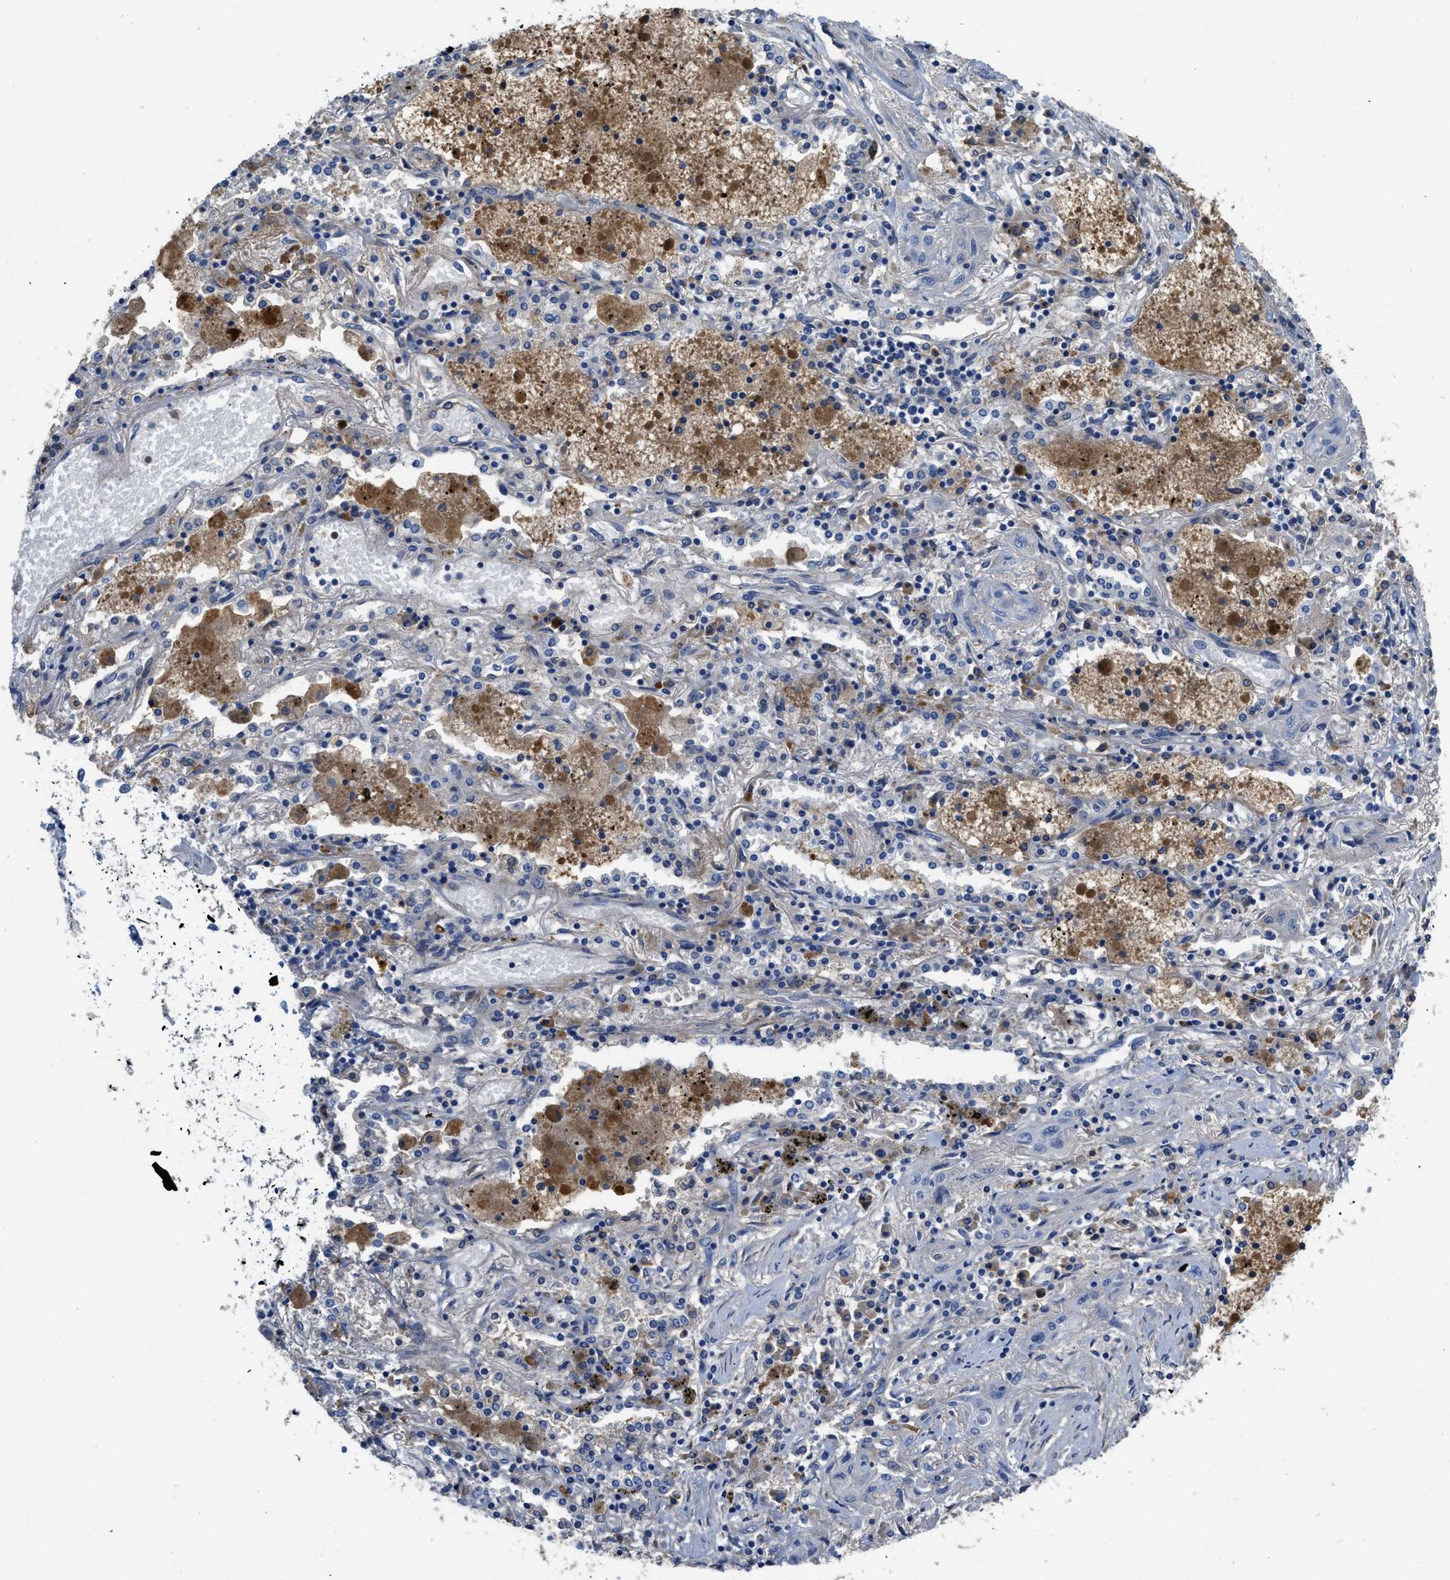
{"staining": {"intensity": "negative", "quantity": "none", "location": "none"}, "tissue": "lung cancer", "cell_type": "Tumor cells", "image_type": "cancer", "snomed": [{"axis": "morphology", "description": "Squamous cell carcinoma, NOS"}, {"axis": "topography", "description": "Lung"}], "caption": "Lung cancer (squamous cell carcinoma) was stained to show a protein in brown. There is no significant expression in tumor cells.", "gene": "C1S", "patient": {"sex": "female", "age": 47}}